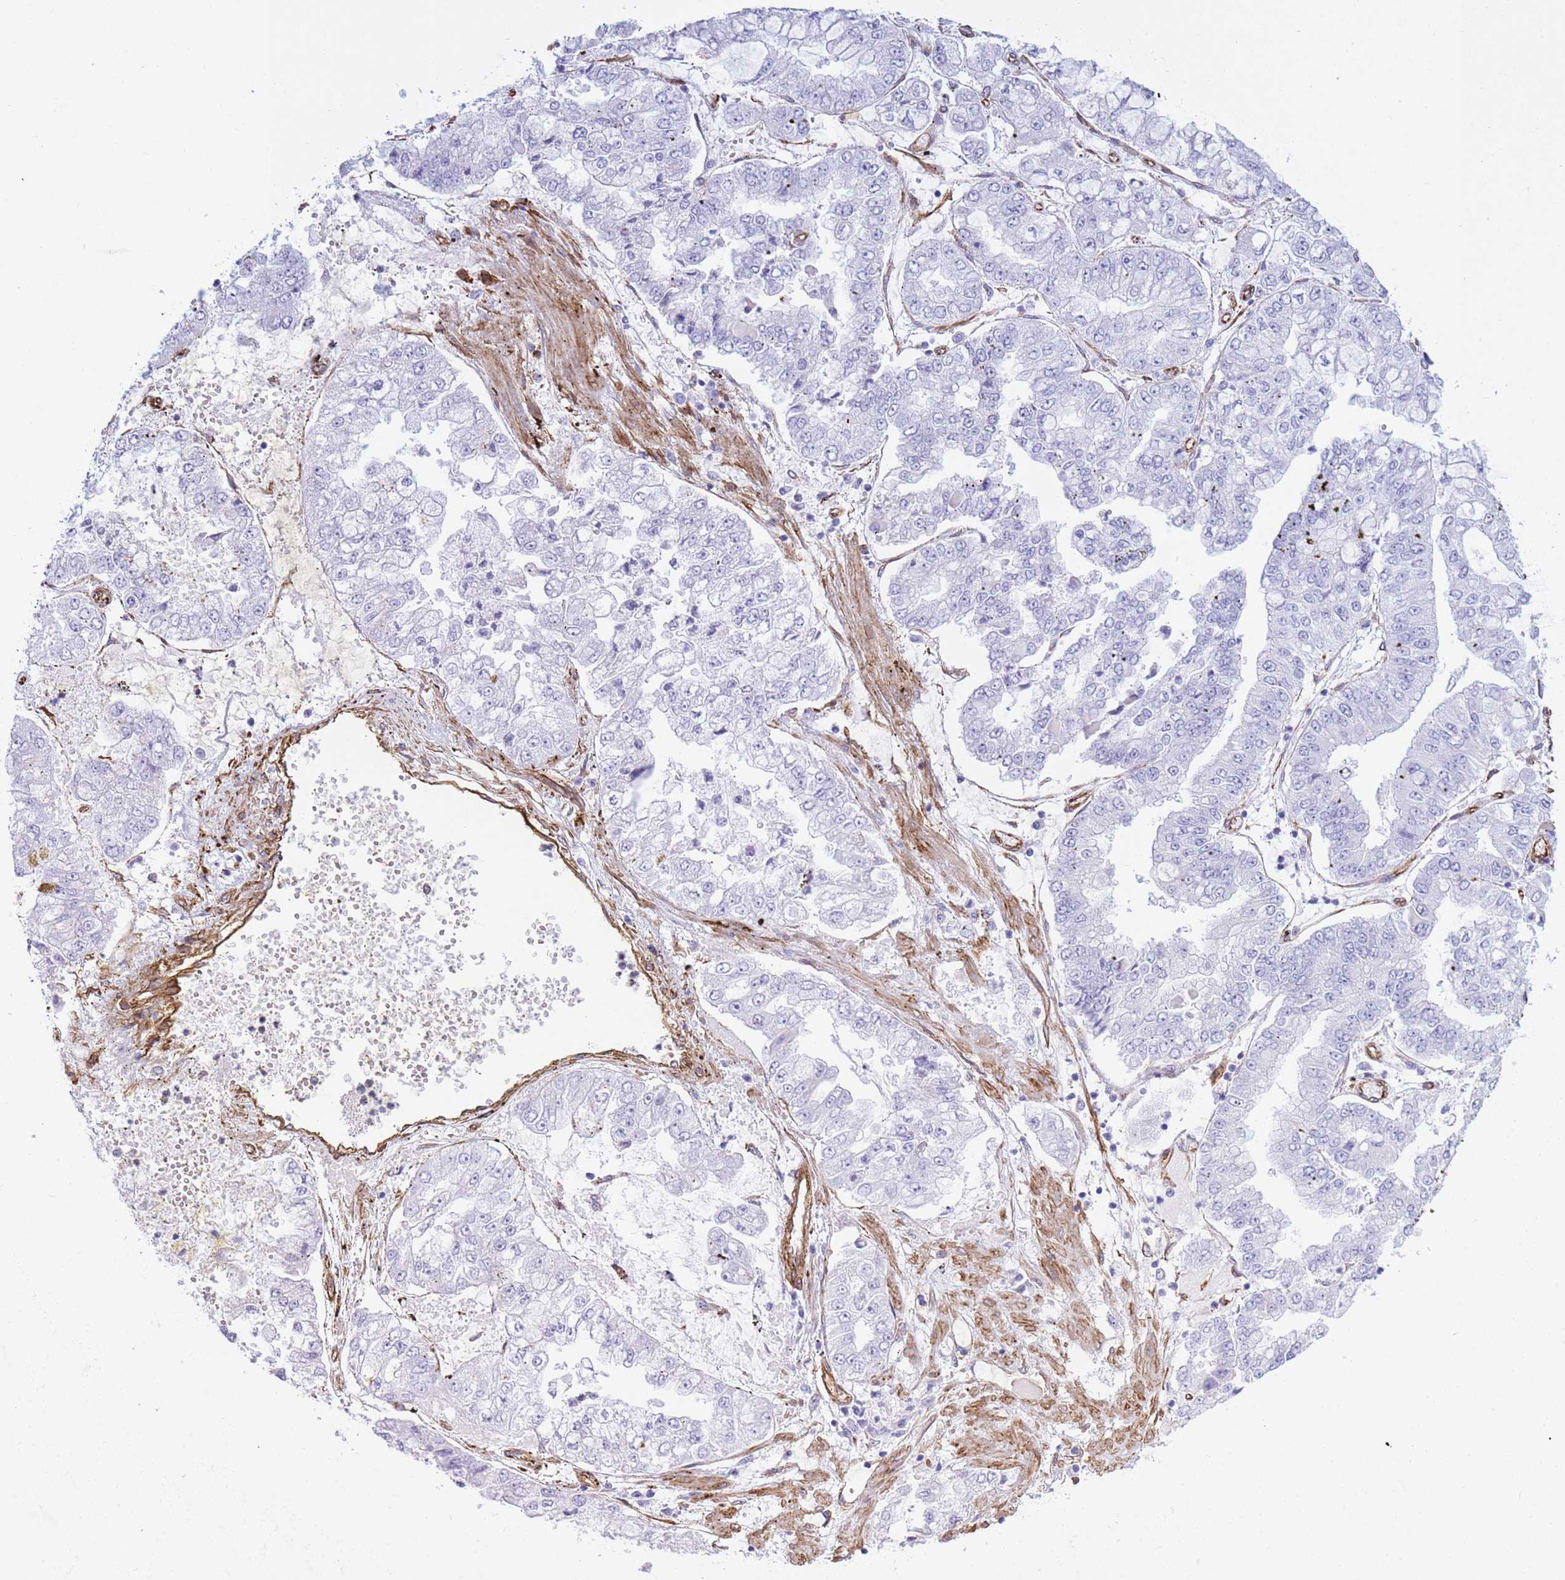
{"staining": {"intensity": "negative", "quantity": "none", "location": "none"}, "tissue": "stomach cancer", "cell_type": "Tumor cells", "image_type": "cancer", "snomed": [{"axis": "morphology", "description": "Adenocarcinoma, NOS"}, {"axis": "topography", "description": "Stomach"}], "caption": "High magnification brightfield microscopy of stomach adenocarcinoma stained with DAB (3,3'-diaminobenzidine) (brown) and counterstained with hematoxylin (blue): tumor cells show no significant positivity.", "gene": "CAVIN1", "patient": {"sex": "male", "age": 76}}